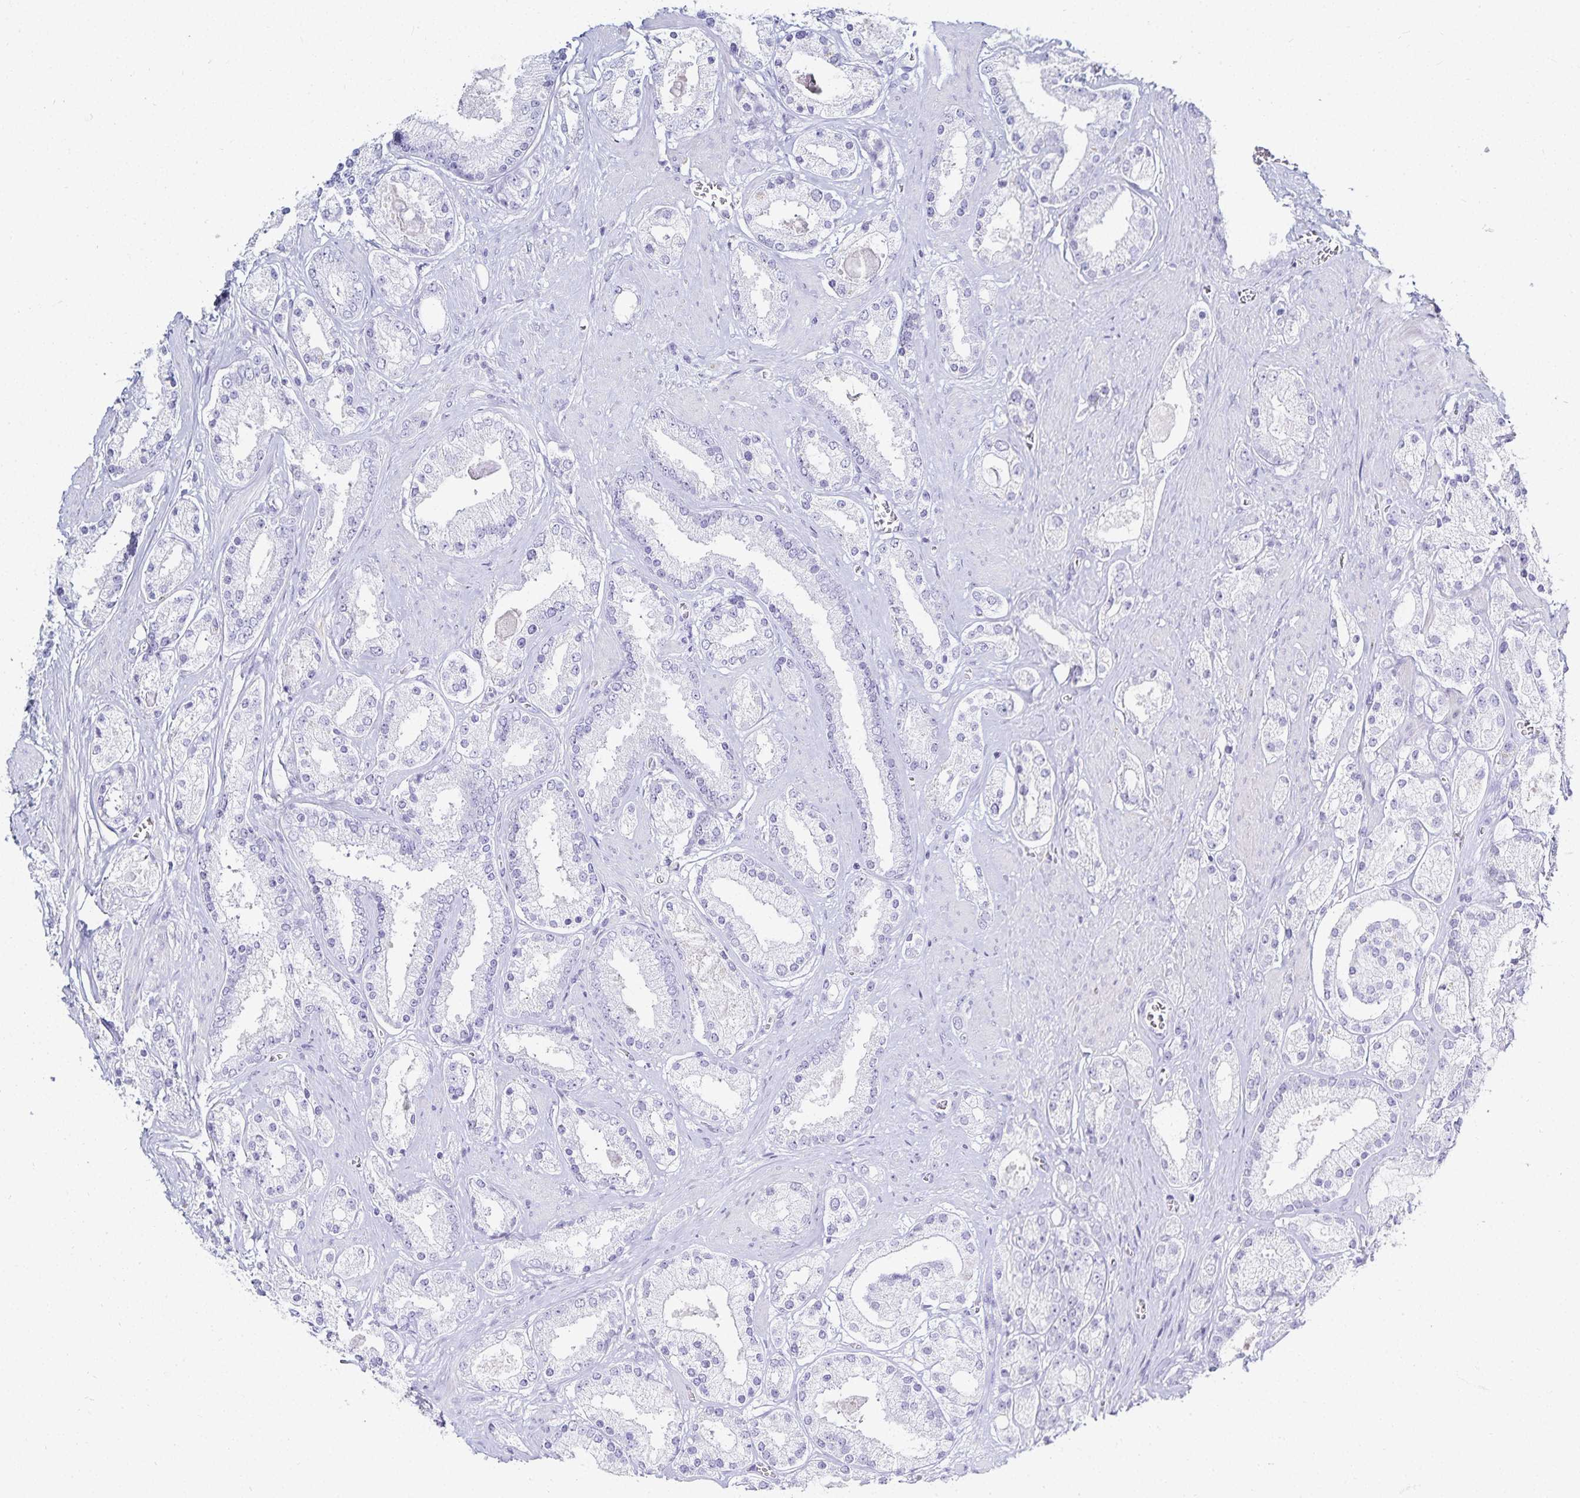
{"staining": {"intensity": "negative", "quantity": "none", "location": "none"}, "tissue": "prostate cancer", "cell_type": "Tumor cells", "image_type": "cancer", "snomed": [{"axis": "morphology", "description": "Adenocarcinoma, High grade"}, {"axis": "topography", "description": "Prostate"}], "caption": "The photomicrograph shows no significant expression in tumor cells of prostate cancer (high-grade adenocarcinoma).", "gene": "GP2", "patient": {"sex": "male", "age": 67}}